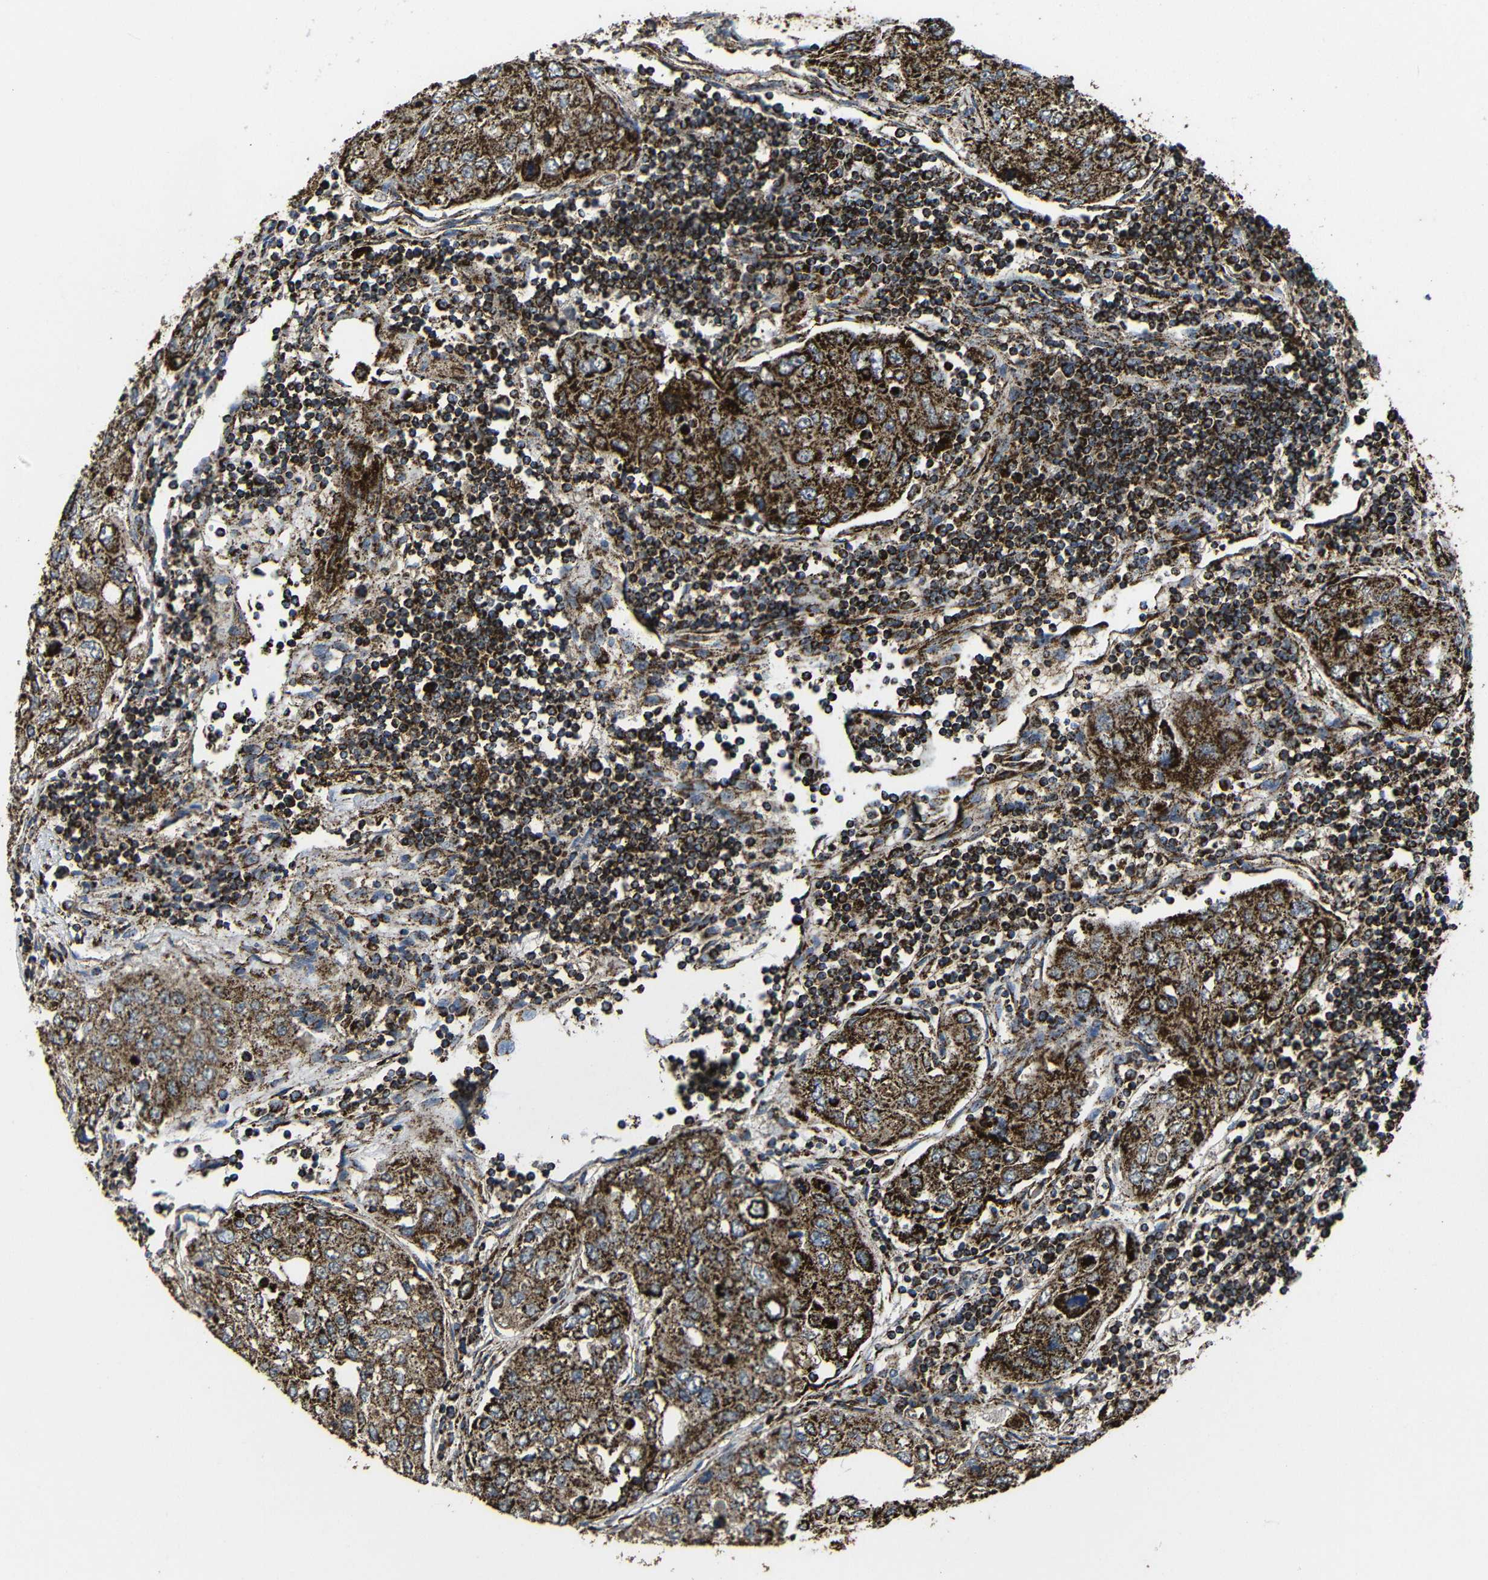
{"staining": {"intensity": "strong", "quantity": ">75%", "location": "cytoplasmic/membranous"}, "tissue": "urothelial cancer", "cell_type": "Tumor cells", "image_type": "cancer", "snomed": [{"axis": "morphology", "description": "Urothelial carcinoma, High grade"}, {"axis": "topography", "description": "Lymph node"}, {"axis": "topography", "description": "Urinary bladder"}], "caption": "Immunohistochemistry (IHC) of human urothelial cancer demonstrates high levels of strong cytoplasmic/membranous expression in approximately >75% of tumor cells.", "gene": "ATP5F1A", "patient": {"sex": "male", "age": 51}}